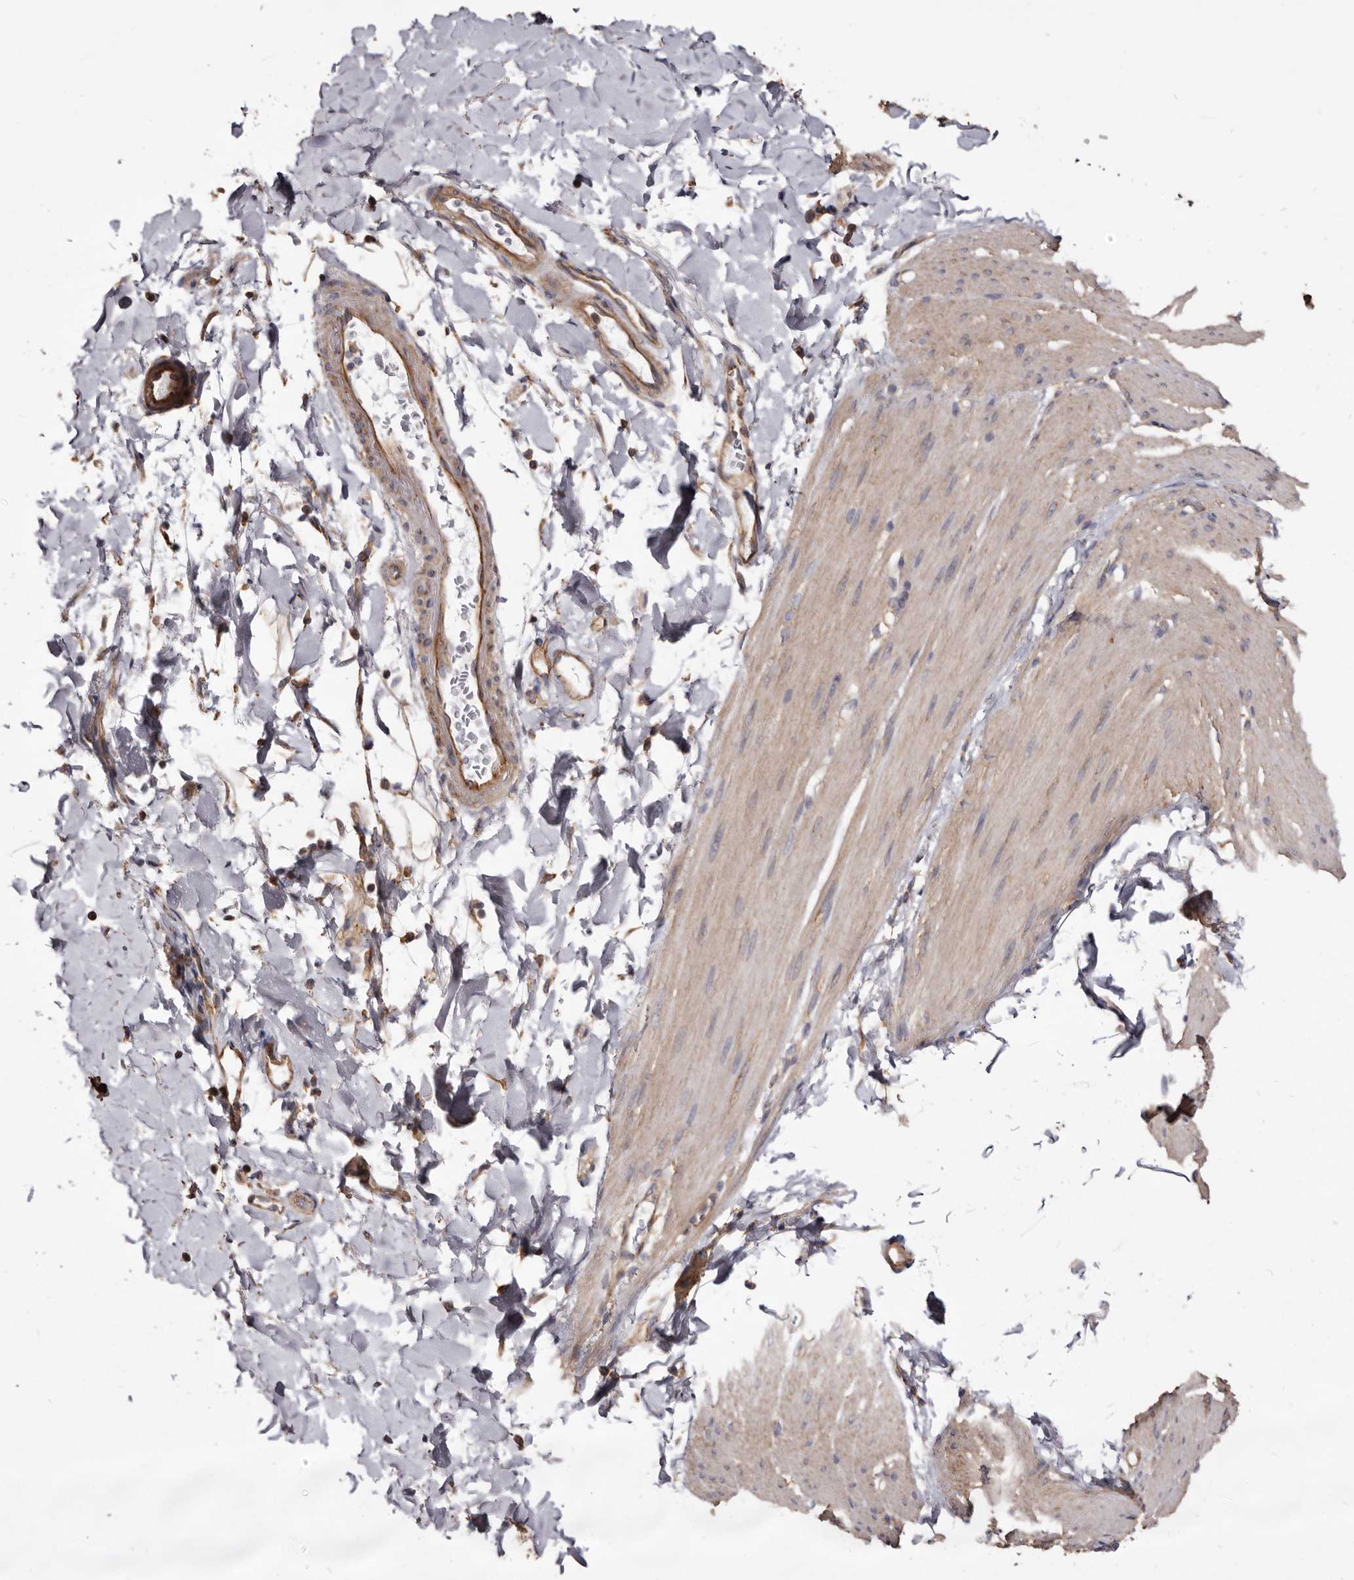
{"staining": {"intensity": "weak", "quantity": "<25%", "location": "cytoplasmic/membranous"}, "tissue": "smooth muscle", "cell_type": "Smooth muscle cells", "image_type": "normal", "snomed": [{"axis": "morphology", "description": "Normal tissue, NOS"}, {"axis": "topography", "description": "Smooth muscle"}, {"axis": "topography", "description": "Small intestine"}], "caption": "High power microscopy image of an IHC photomicrograph of normal smooth muscle, revealing no significant positivity in smooth muscle cells. (DAB (3,3'-diaminobenzidine) IHC visualized using brightfield microscopy, high magnification).", "gene": "TPD52", "patient": {"sex": "female", "age": 84}}